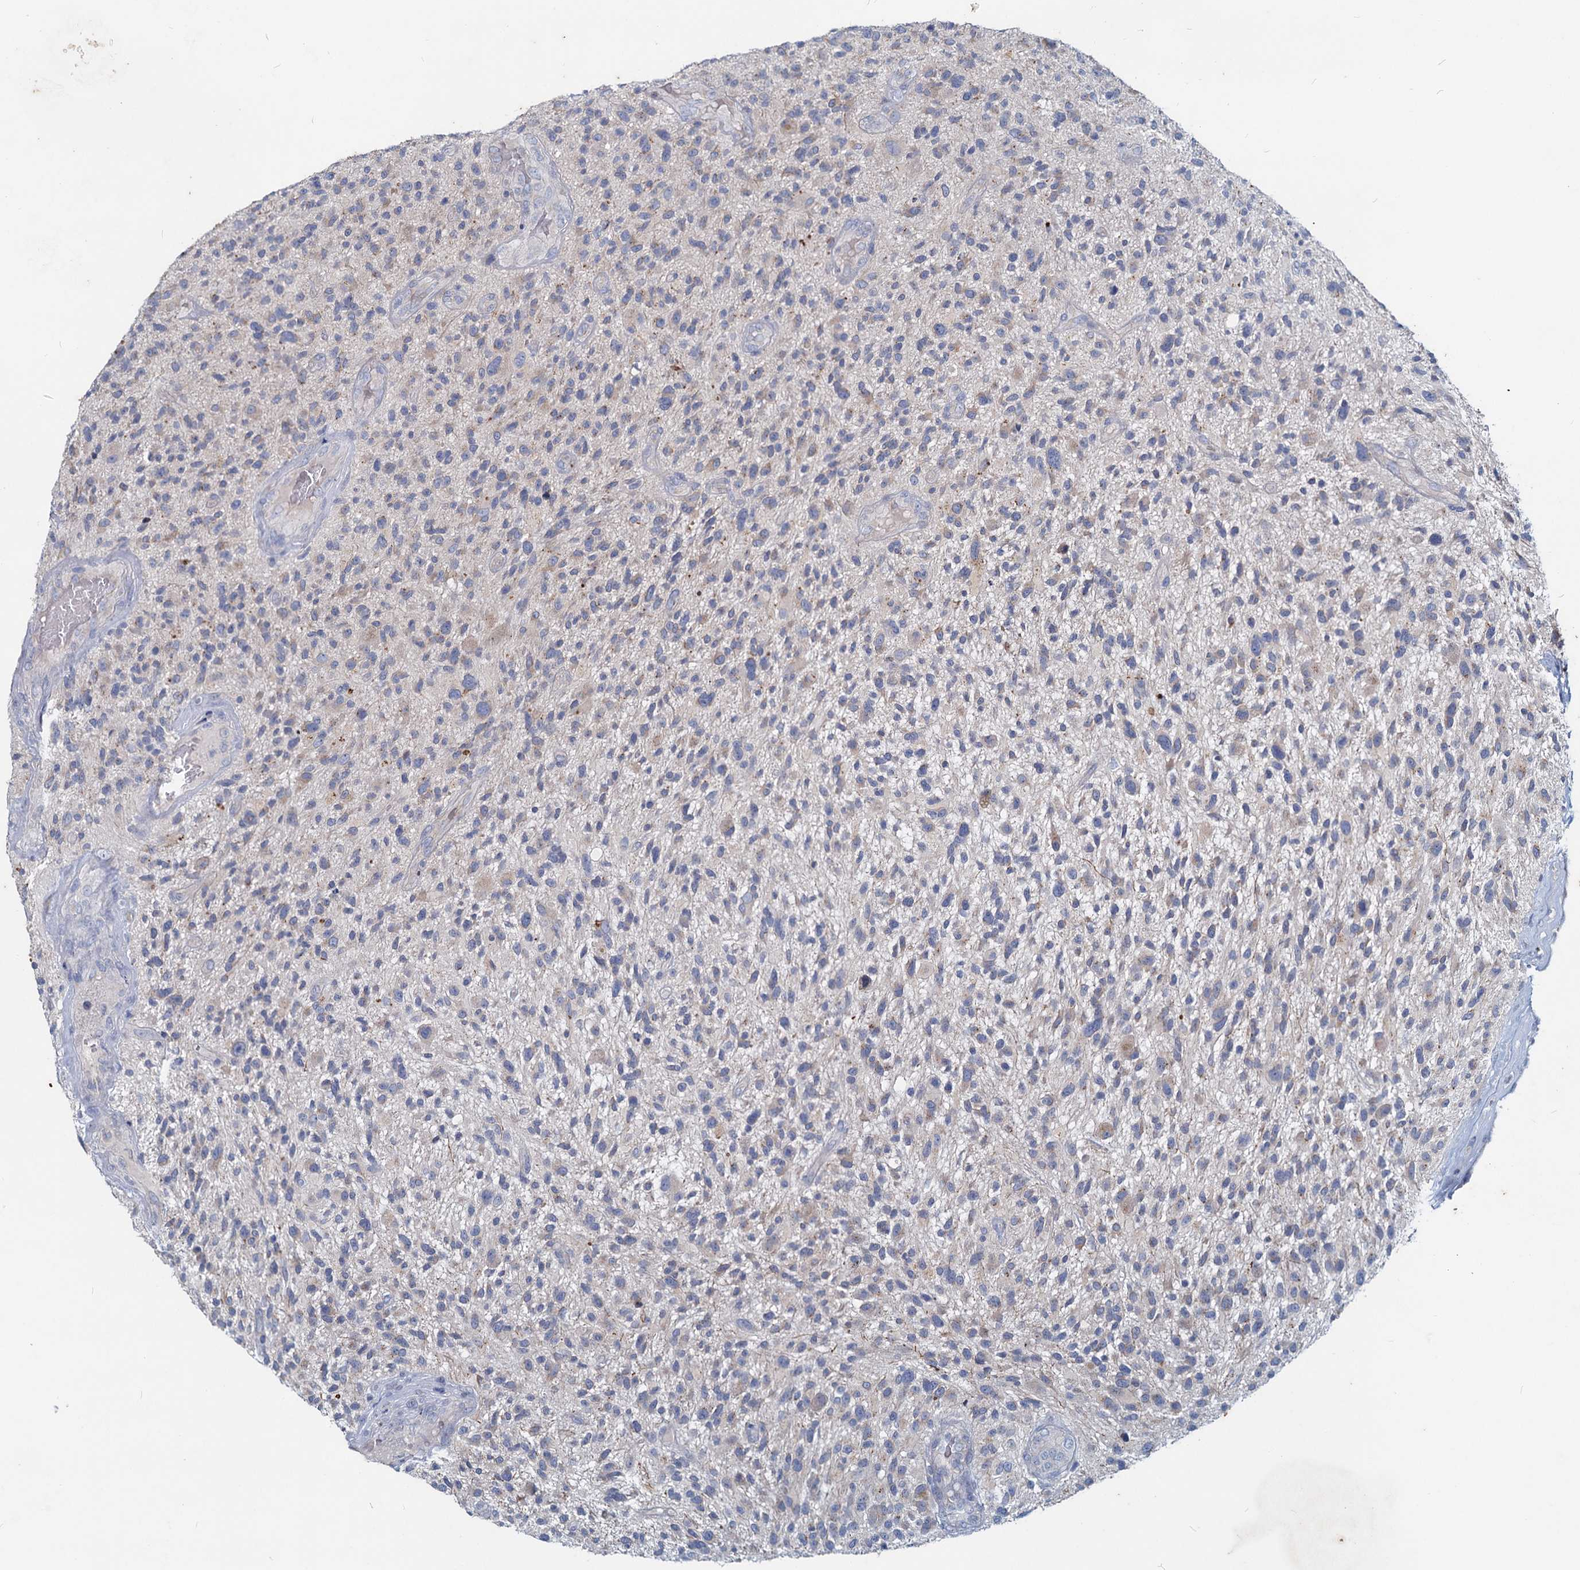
{"staining": {"intensity": "negative", "quantity": "none", "location": "none"}, "tissue": "glioma", "cell_type": "Tumor cells", "image_type": "cancer", "snomed": [{"axis": "morphology", "description": "Glioma, malignant, High grade"}, {"axis": "topography", "description": "Brain"}], "caption": "The photomicrograph exhibits no staining of tumor cells in malignant glioma (high-grade). (DAB (3,3'-diaminobenzidine) immunohistochemistry visualized using brightfield microscopy, high magnification).", "gene": "TMX2", "patient": {"sex": "male", "age": 47}}